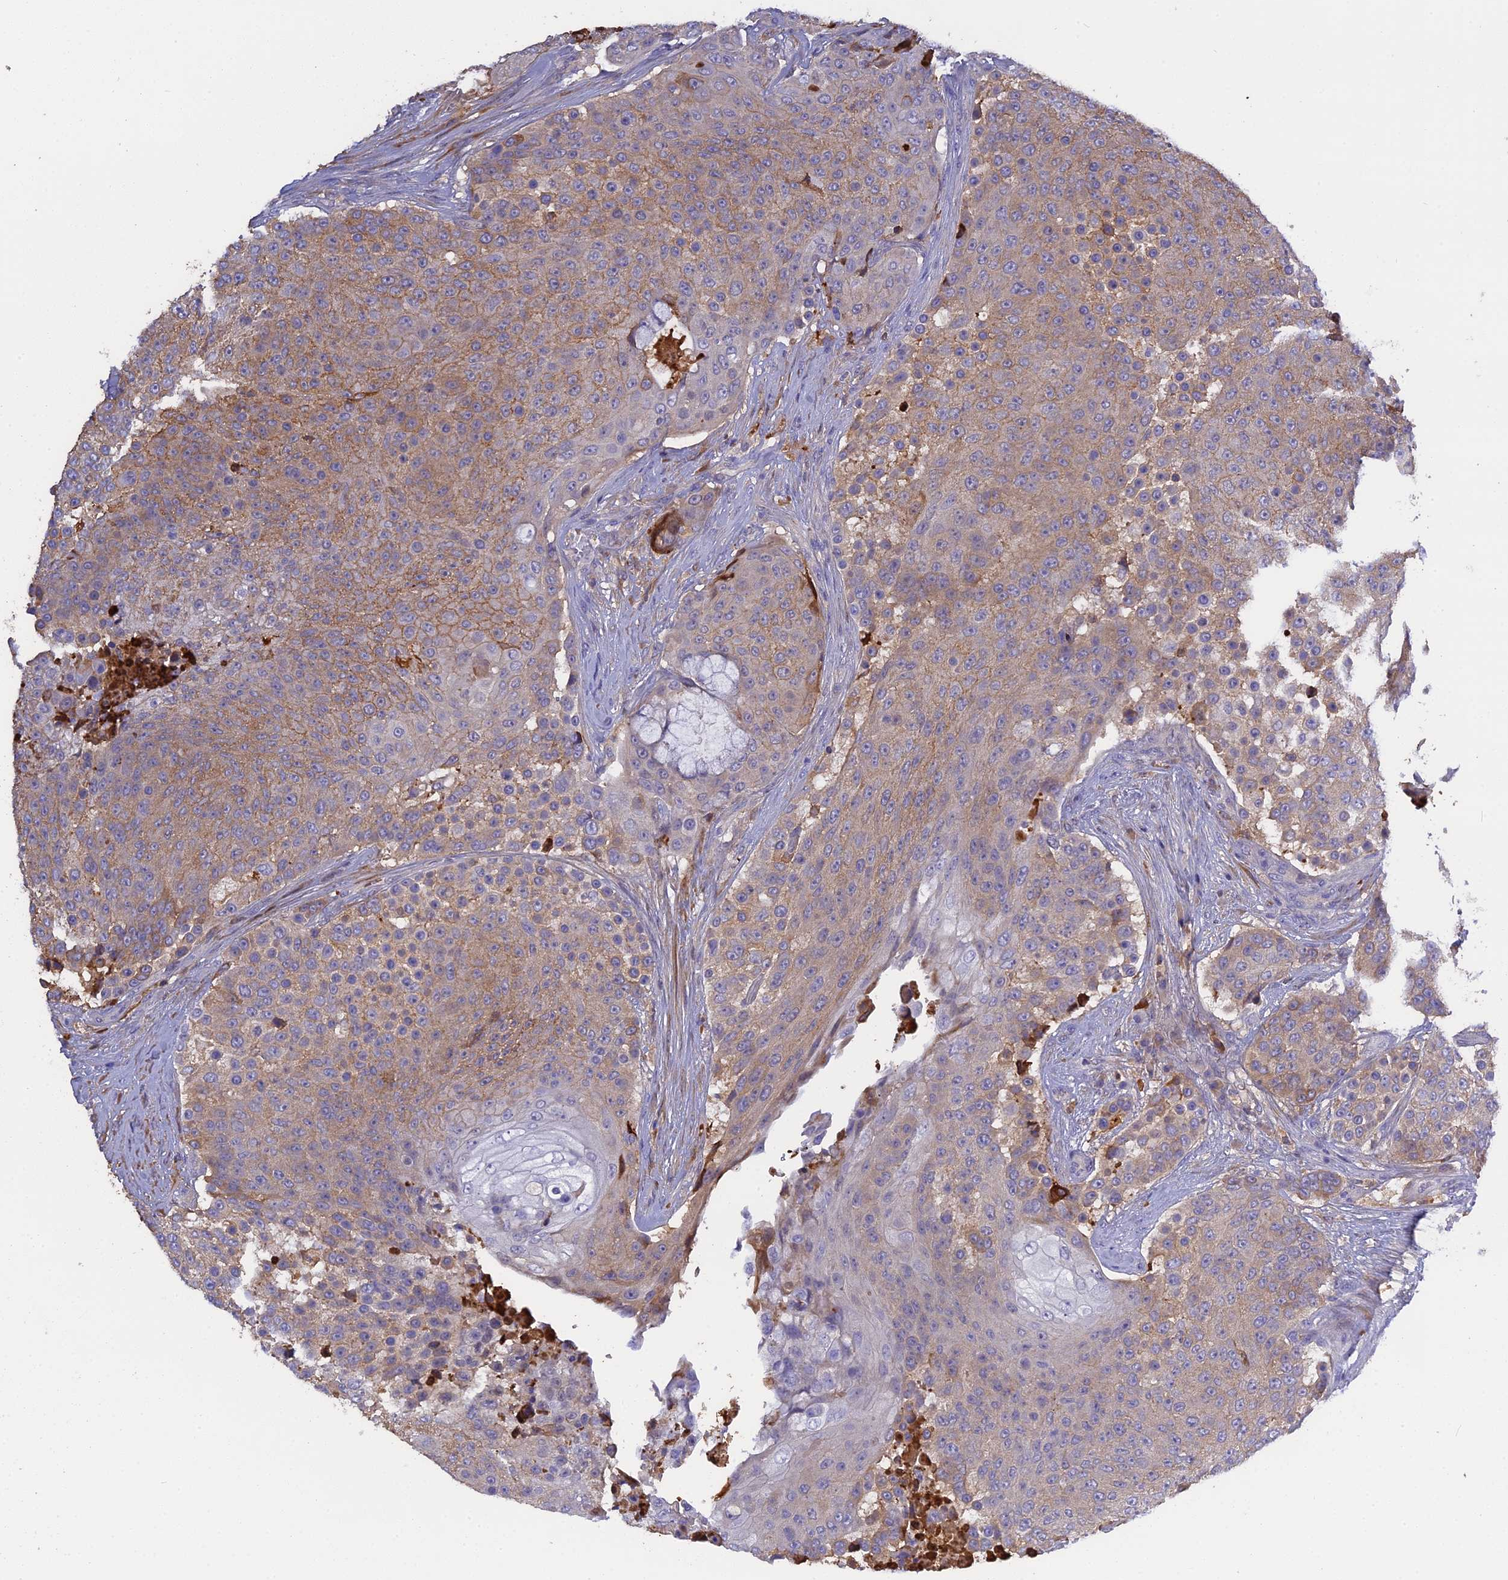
{"staining": {"intensity": "moderate", "quantity": ">75%", "location": "cytoplasmic/membranous"}, "tissue": "urothelial cancer", "cell_type": "Tumor cells", "image_type": "cancer", "snomed": [{"axis": "morphology", "description": "Urothelial carcinoma, High grade"}, {"axis": "topography", "description": "Urinary bladder"}], "caption": "Tumor cells display moderate cytoplasmic/membranous staining in about >75% of cells in urothelial cancer.", "gene": "PZP", "patient": {"sex": "female", "age": 63}}